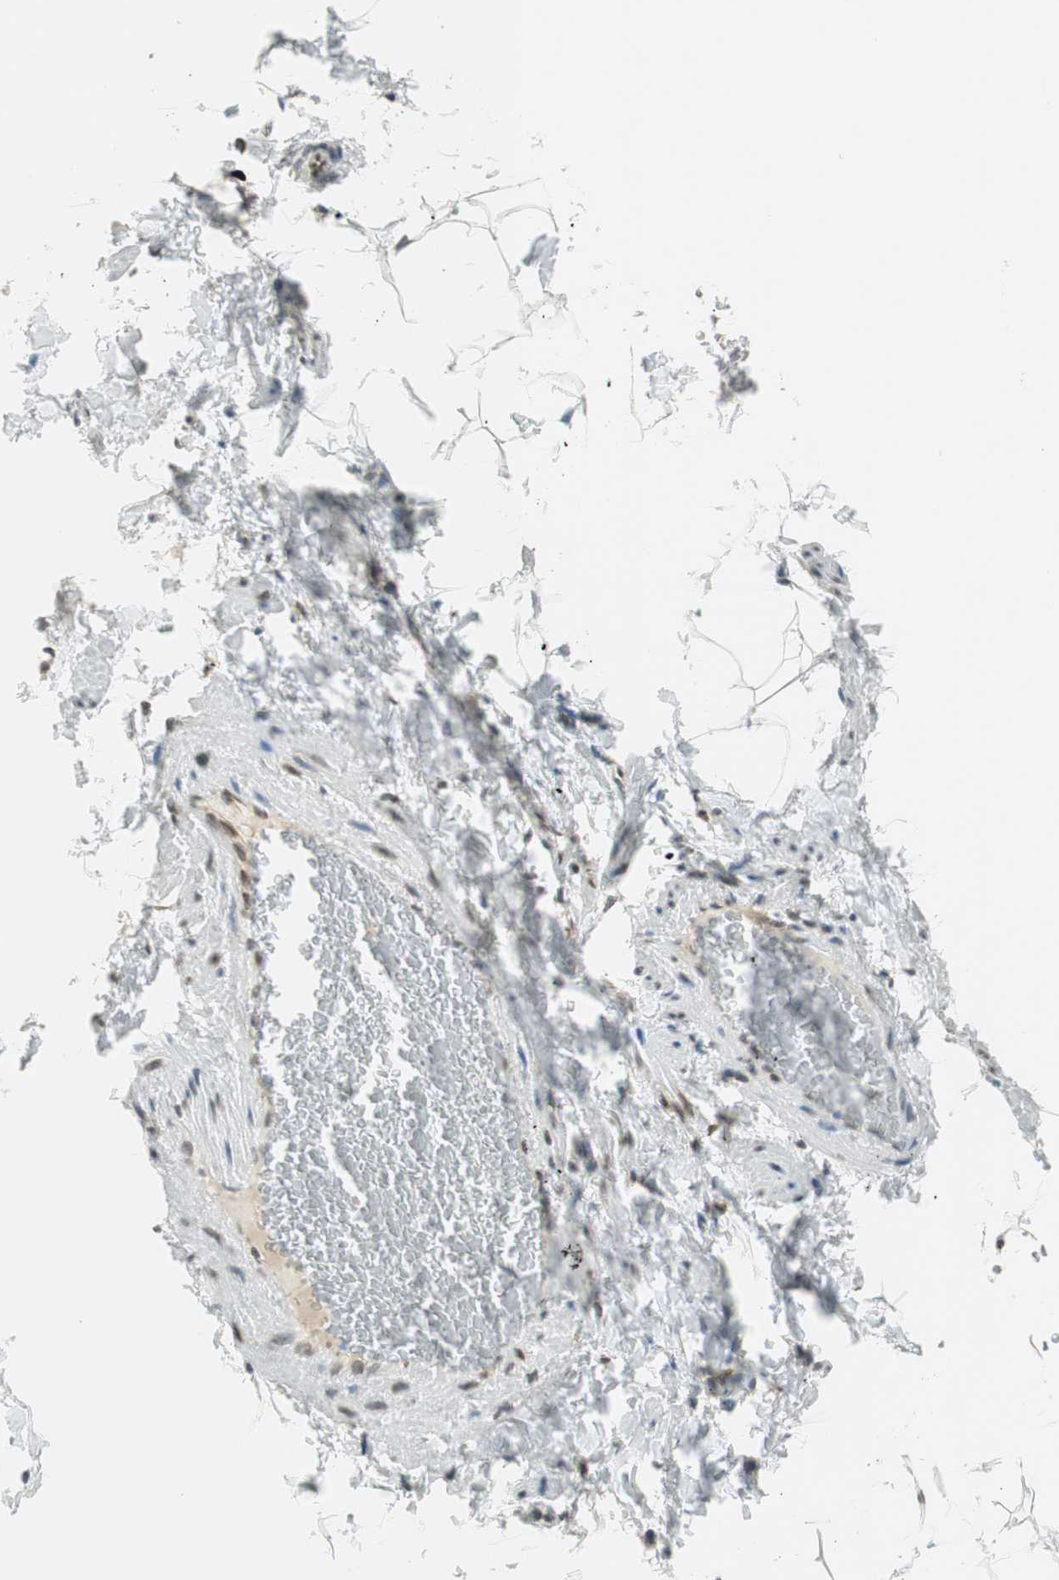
{"staining": {"intensity": "weak", "quantity": ">75%", "location": "nuclear"}, "tissue": "adipose tissue", "cell_type": "Adipocytes", "image_type": "normal", "snomed": [{"axis": "morphology", "description": "Normal tissue, NOS"}, {"axis": "topography", "description": "Vascular tissue"}], "caption": "IHC micrograph of unremarkable adipose tissue: adipose tissue stained using immunohistochemistry (IHC) exhibits low levels of weak protein expression localized specifically in the nuclear of adipocytes, appearing as a nuclear brown color.", "gene": "TMEM260", "patient": {"sex": "male", "age": 41}}